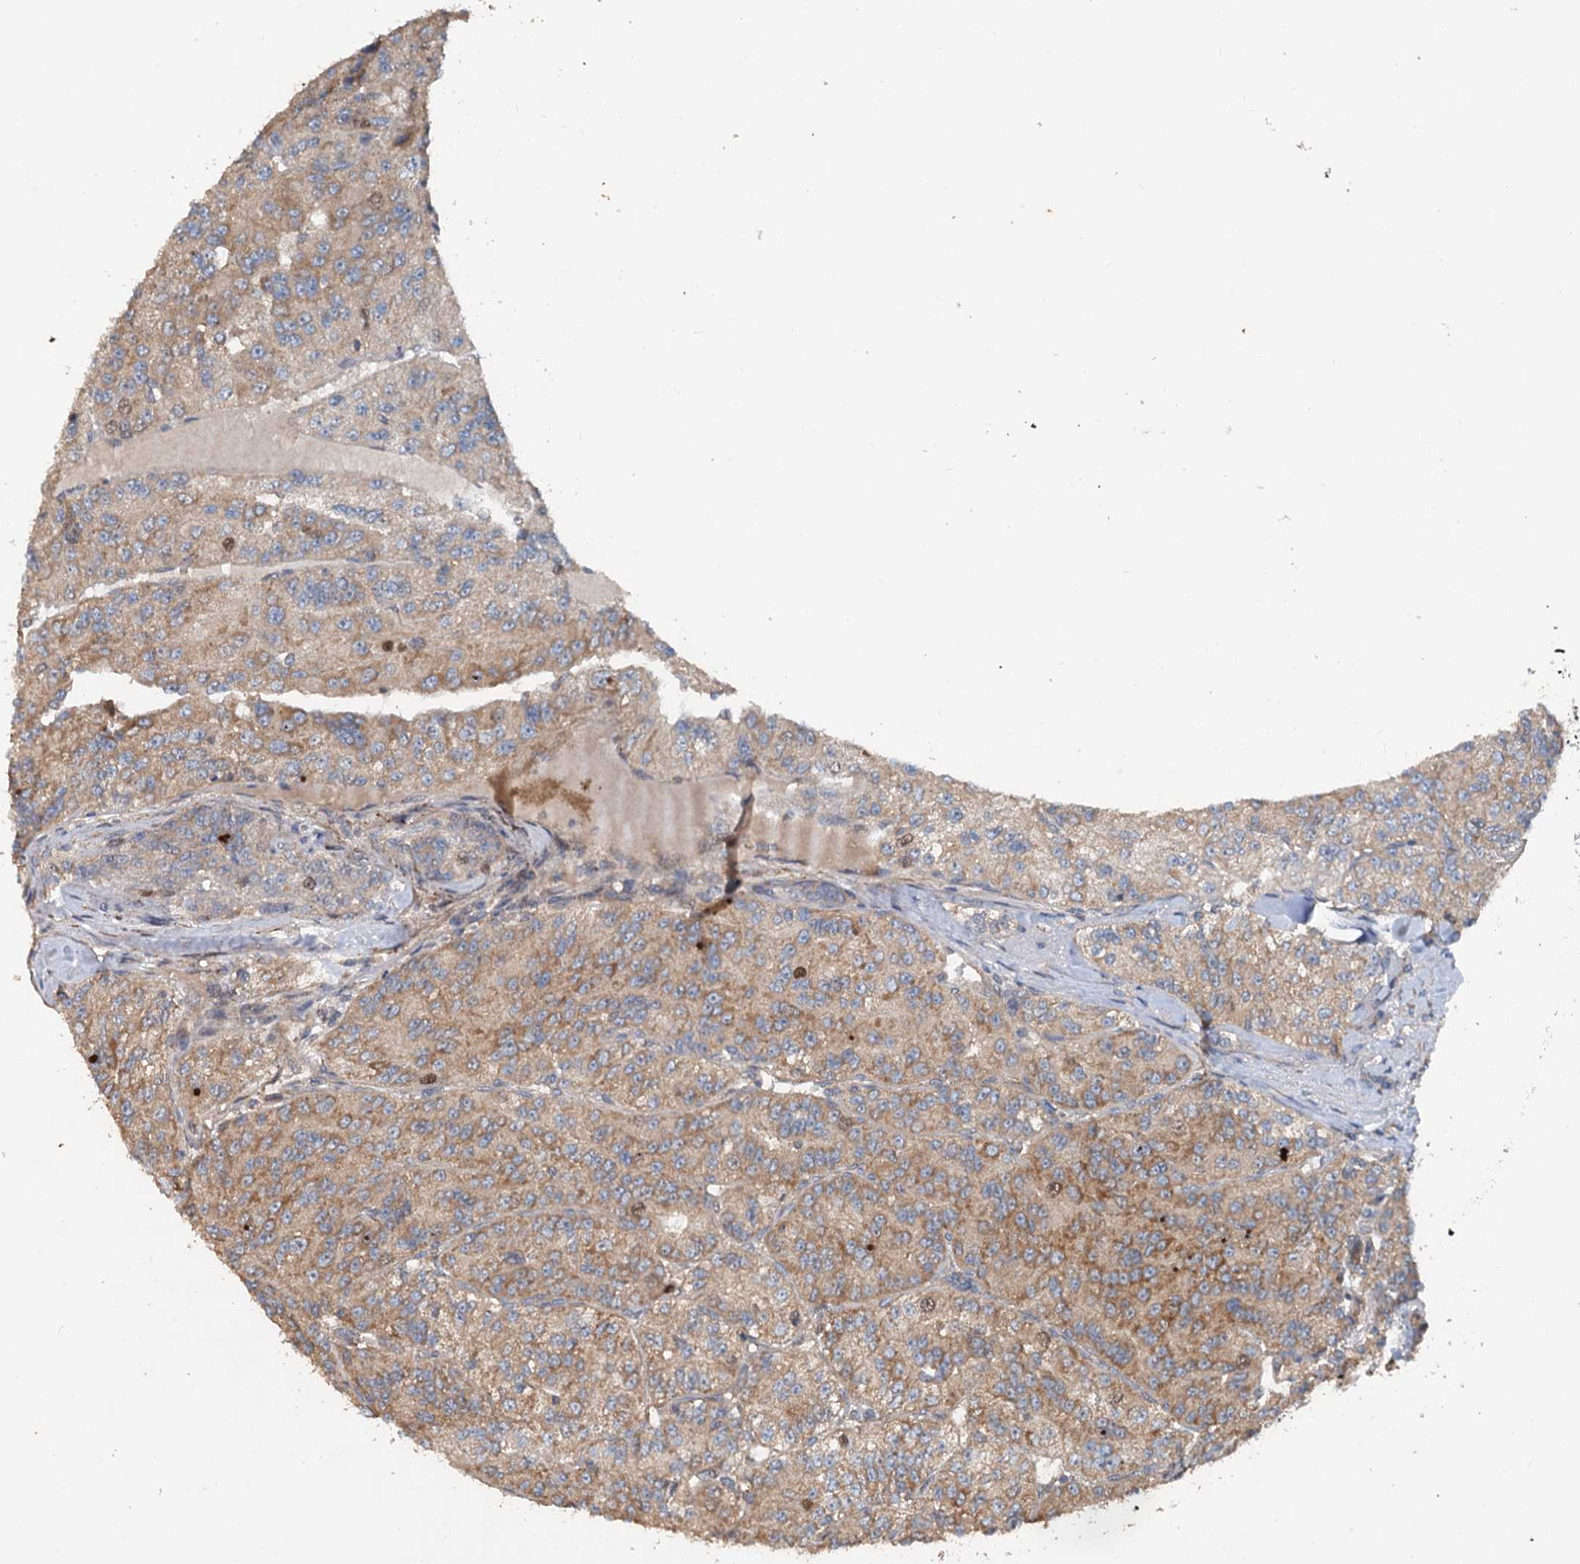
{"staining": {"intensity": "moderate", "quantity": "25%-75%", "location": "cytoplasmic/membranous"}, "tissue": "renal cancer", "cell_type": "Tumor cells", "image_type": "cancer", "snomed": [{"axis": "morphology", "description": "Adenocarcinoma, NOS"}, {"axis": "topography", "description": "Kidney"}], "caption": "Moderate cytoplasmic/membranous staining for a protein is identified in approximately 25%-75% of tumor cells of renal cancer using immunohistochemistry.", "gene": "TEDC1", "patient": {"sex": "female", "age": 63}}